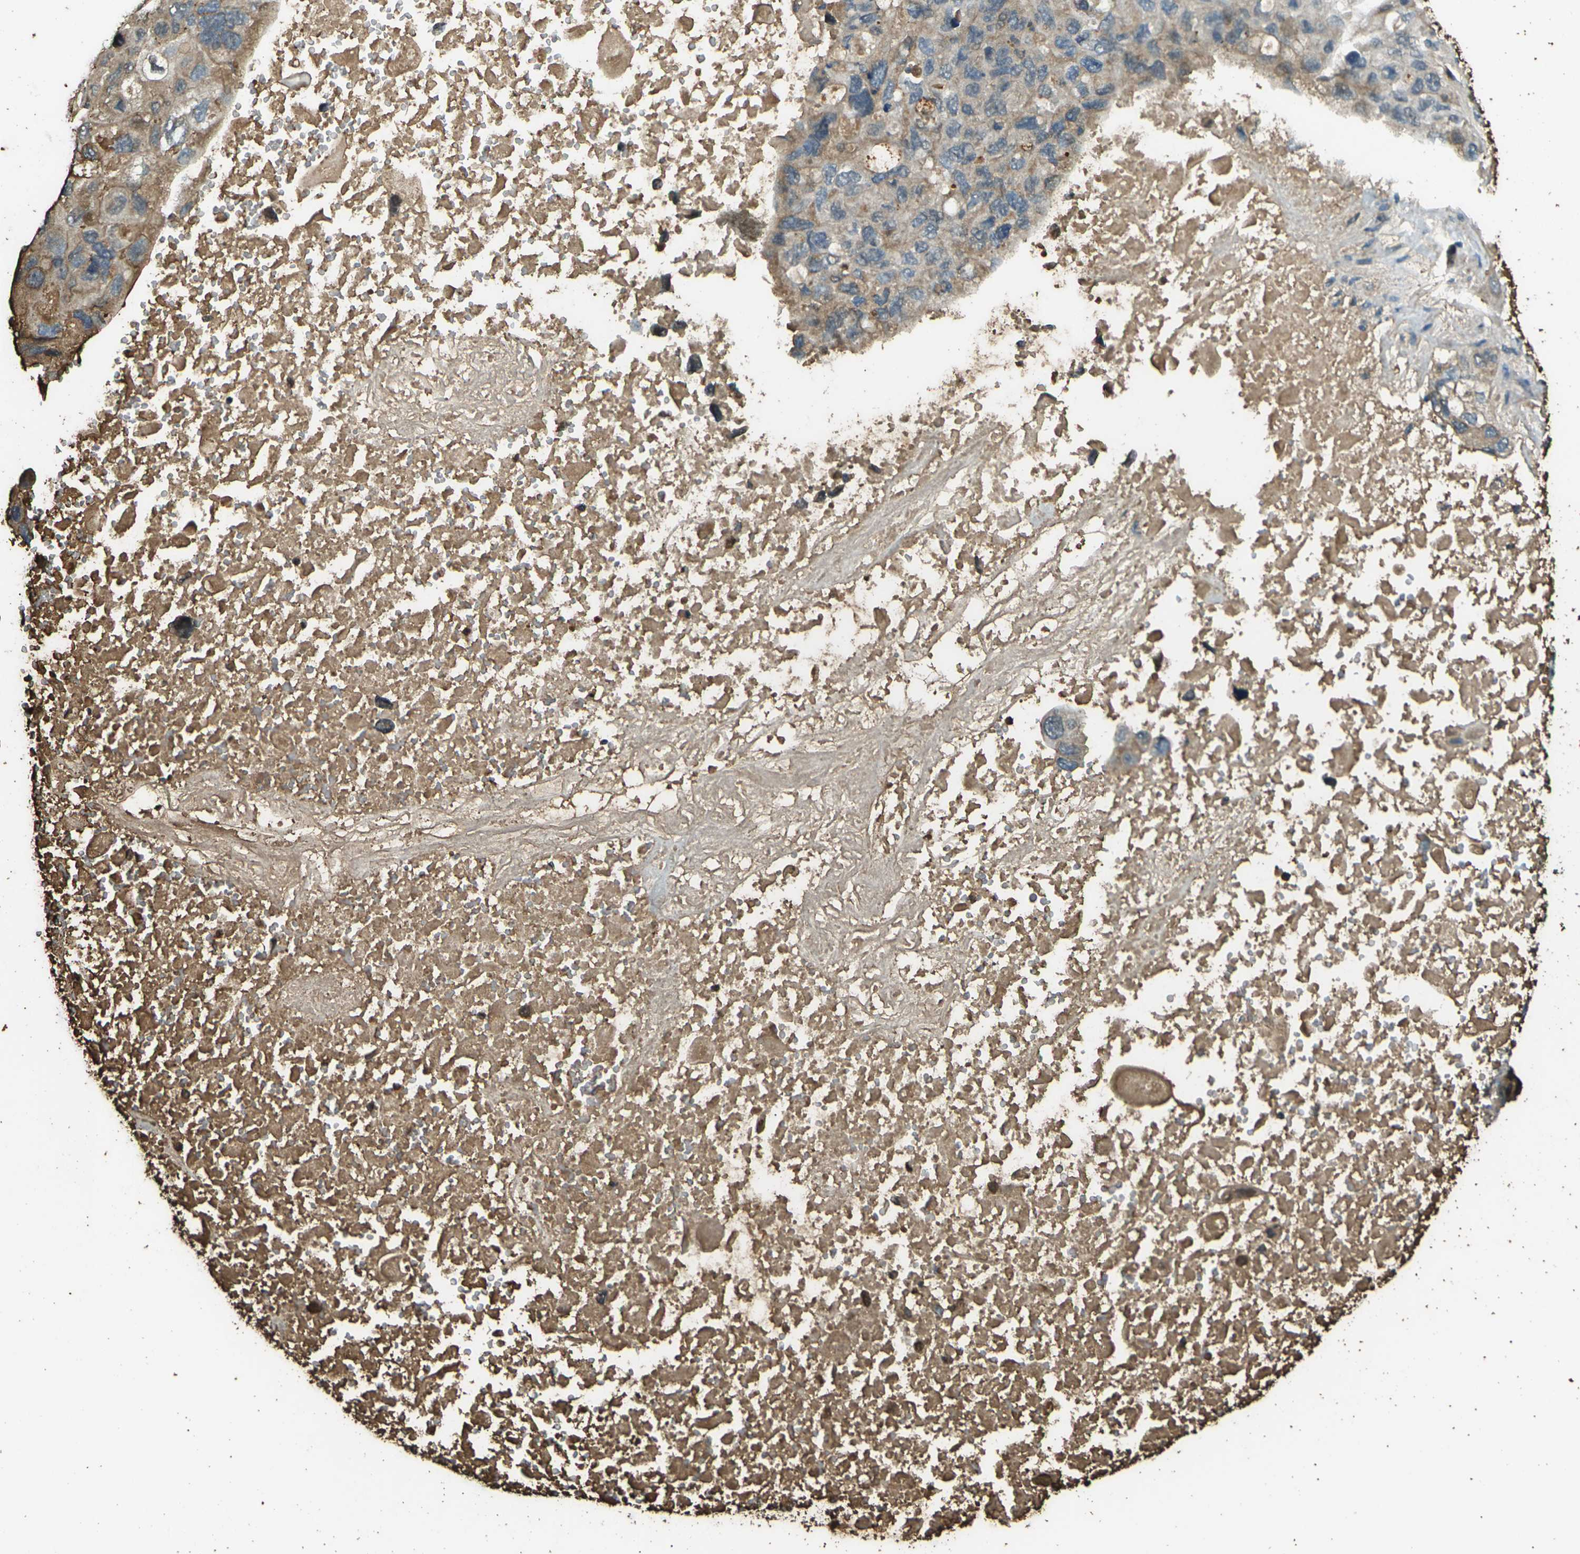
{"staining": {"intensity": "moderate", "quantity": "25%-75%", "location": "cytoplasmic/membranous"}, "tissue": "lung cancer", "cell_type": "Tumor cells", "image_type": "cancer", "snomed": [{"axis": "morphology", "description": "Squamous cell carcinoma, NOS"}, {"axis": "topography", "description": "Lung"}], "caption": "Immunohistochemical staining of human lung cancer exhibits medium levels of moderate cytoplasmic/membranous staining in about 25%-75% of tumor cells.", "gene": "CYP1B1", "patient": {"sex": "female", "age": 73}}